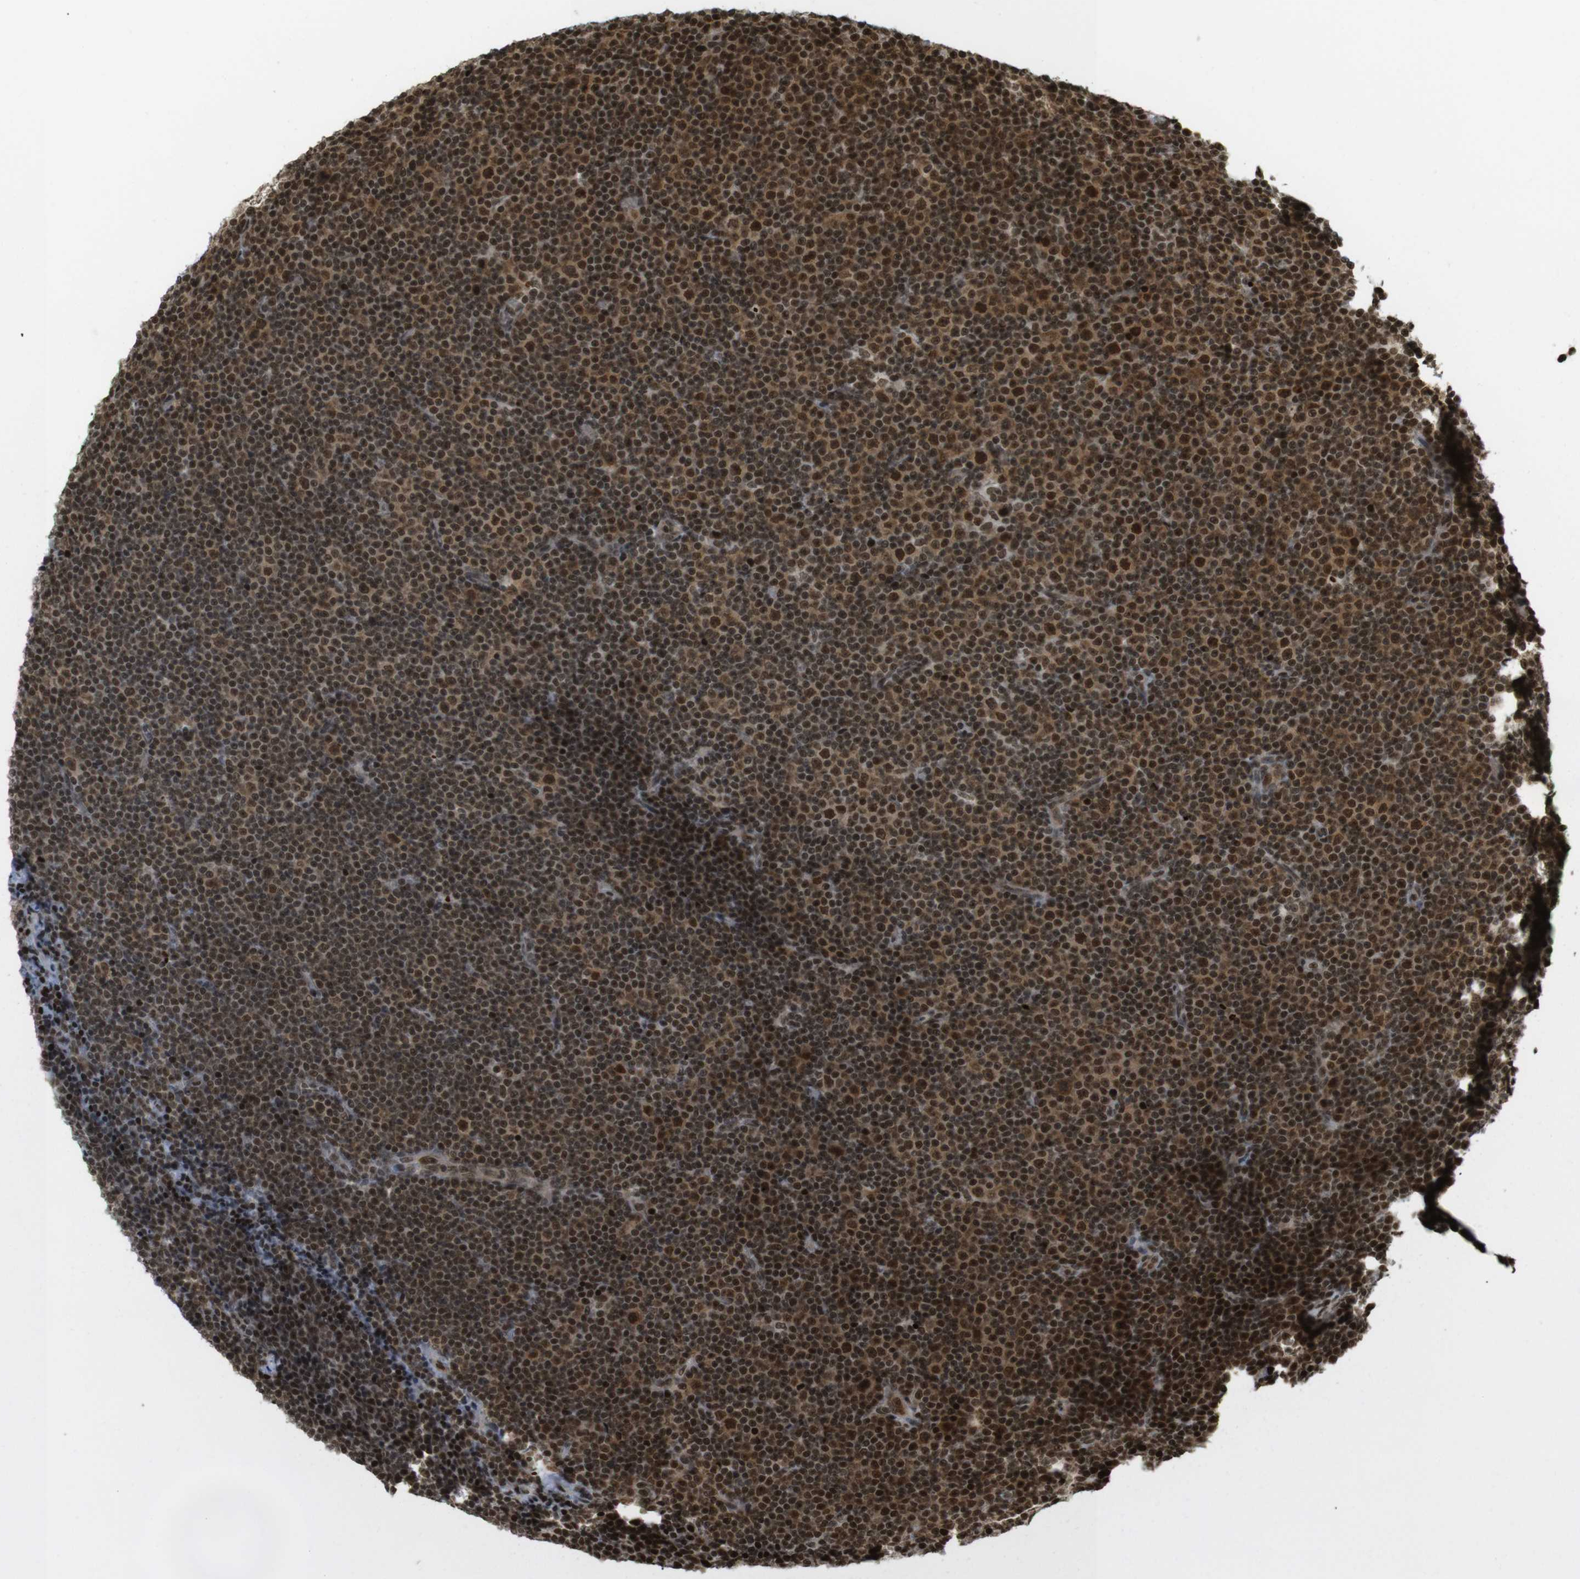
{"staining": {"intensity": "strong", "quantity": ">75%", "location": "cytoplasmic/membranous,nuclear"}, "tissue": "lymphoma", "cell_type": "Tumor cells", "image_type": "cancer", "snomed": [{"axis": "morphology", "description": "Malignant lymphoma, non-Hodgkin's type, Low grade"}, {"axis": "topography", "description": "Lymph node"}], "caption": "An IHC micrograph of tumor tissue is shown. Protein staining in brown shows strong cytoplasmic/membranous and nuclear positivity in malignant lymphoma, non-Hodgkin's type (low-grade) within tumor cells.", "gene": "RUVBL2", "patient": {"sex": "female", "age": 67}}